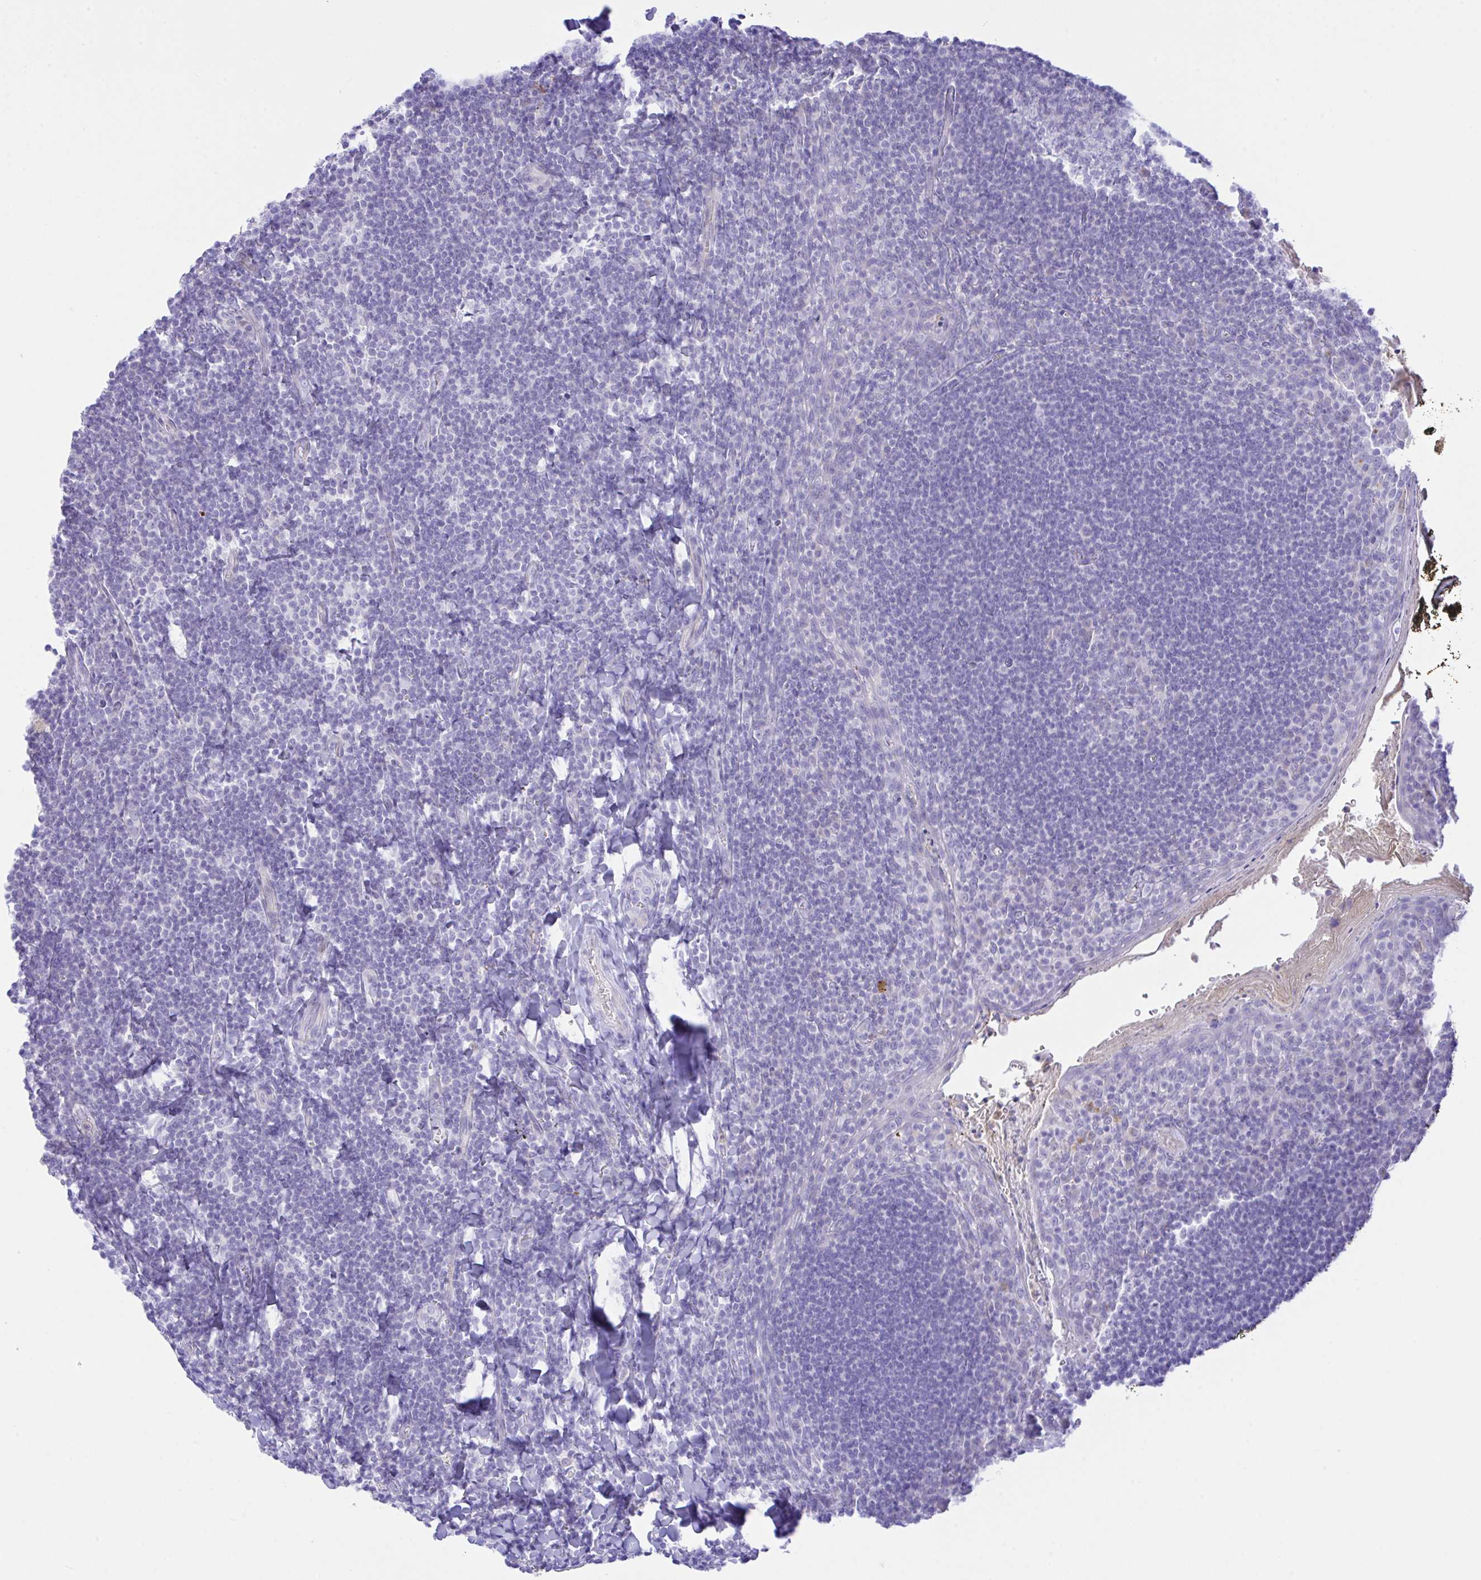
{"staining": {"intensity": "negative", "quantity": "none", "location": "none"}, "tissue": "tonsil", "cell_type": "Germinal center cells", "image_type": "normal", "snomed": [{"axis": "morphology", "description": "Normal tissue, NOS"}, {"axis": "topography", "description": "Tonsil"}], "caption": "A high-resolution image shows immunohistochemistry staining of normal tonsil, which exhibits no significant positivity in germinal center cells. (DAB immunohistochemistry (IHC), high magnification).", "gene": "ZNF221", "patient": {"sex": "male", "age": 27}}